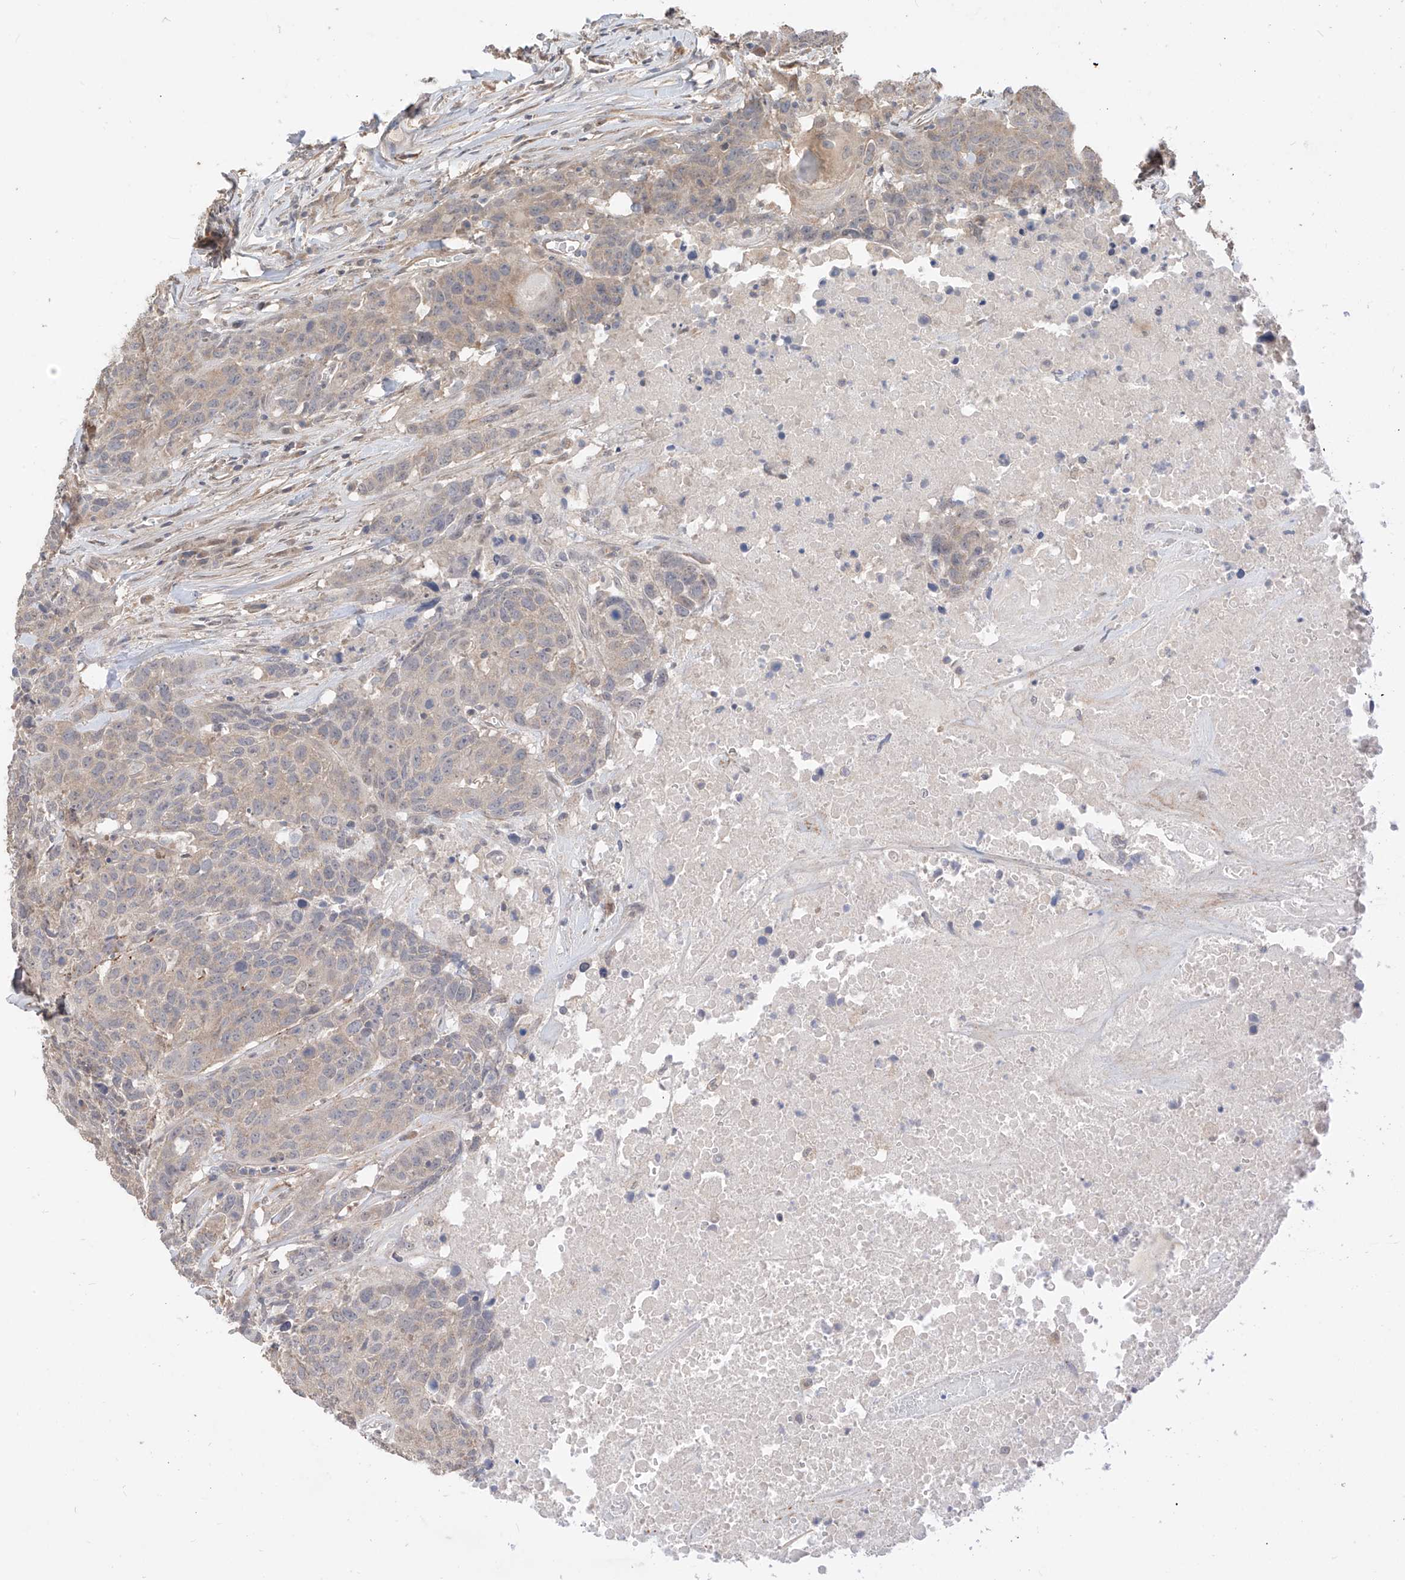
{"staining": {"intensity": "weak", "quantity": "<25%", "location": "cytoplasmic/membranous"}, "tissue": "head and neck cancer", "cell_type": "Tumor cells", "image_type": "cancer", "snomed": [{"axis": "morphology", "description": "Squamous cell carcinoma, NOS"}, {"axis": "topography", "description": "Head-Neck"}], "caption": "Immunohistochemistry (IHC) of human head and neck cancer (squamous cell carcinoma) demonstrates no positivity in tumor cells.", "gene": "LATS1", "patient": {"sex": "male", "age": 66}}